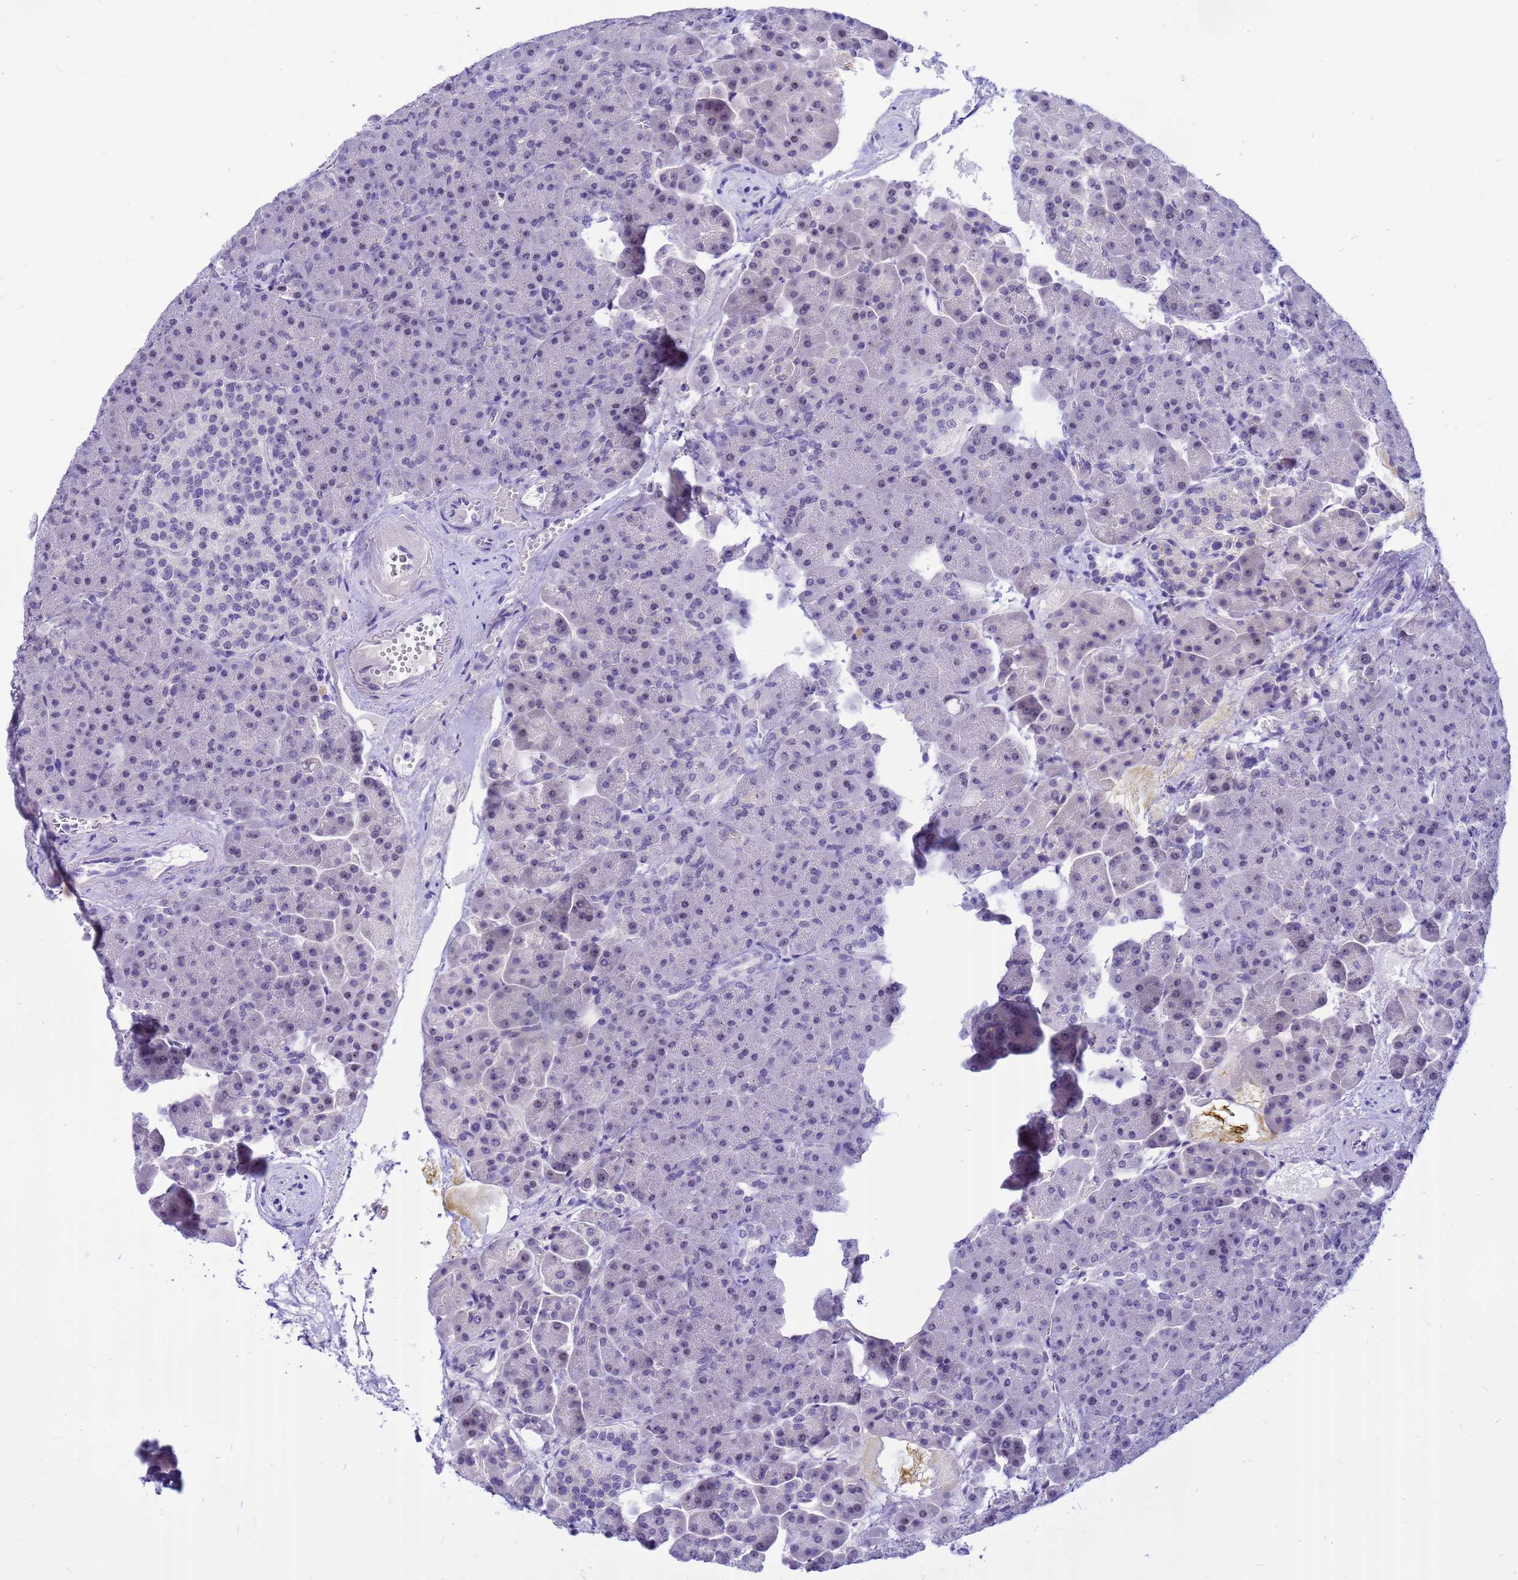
{"staining": {"intensity": "moderate", "quantity": "<25%", "location": "nuclear"}, "tissue": "pancreas", "cell_type": "Exocrine glandular cells", "image_type": "normal", "snomed": [{"axis": "morphology", "description": "Normal tissue, NOS"}, {"axis": "topography", "description": "Pancreas"}], "caption": "Protein expression analysis of normal pancreas displays moderate nuclear positivity in about <25% of exocrine glandular cells.", "gene": "DMRTC2", "patient": {"sex": "female", "age": 74}}